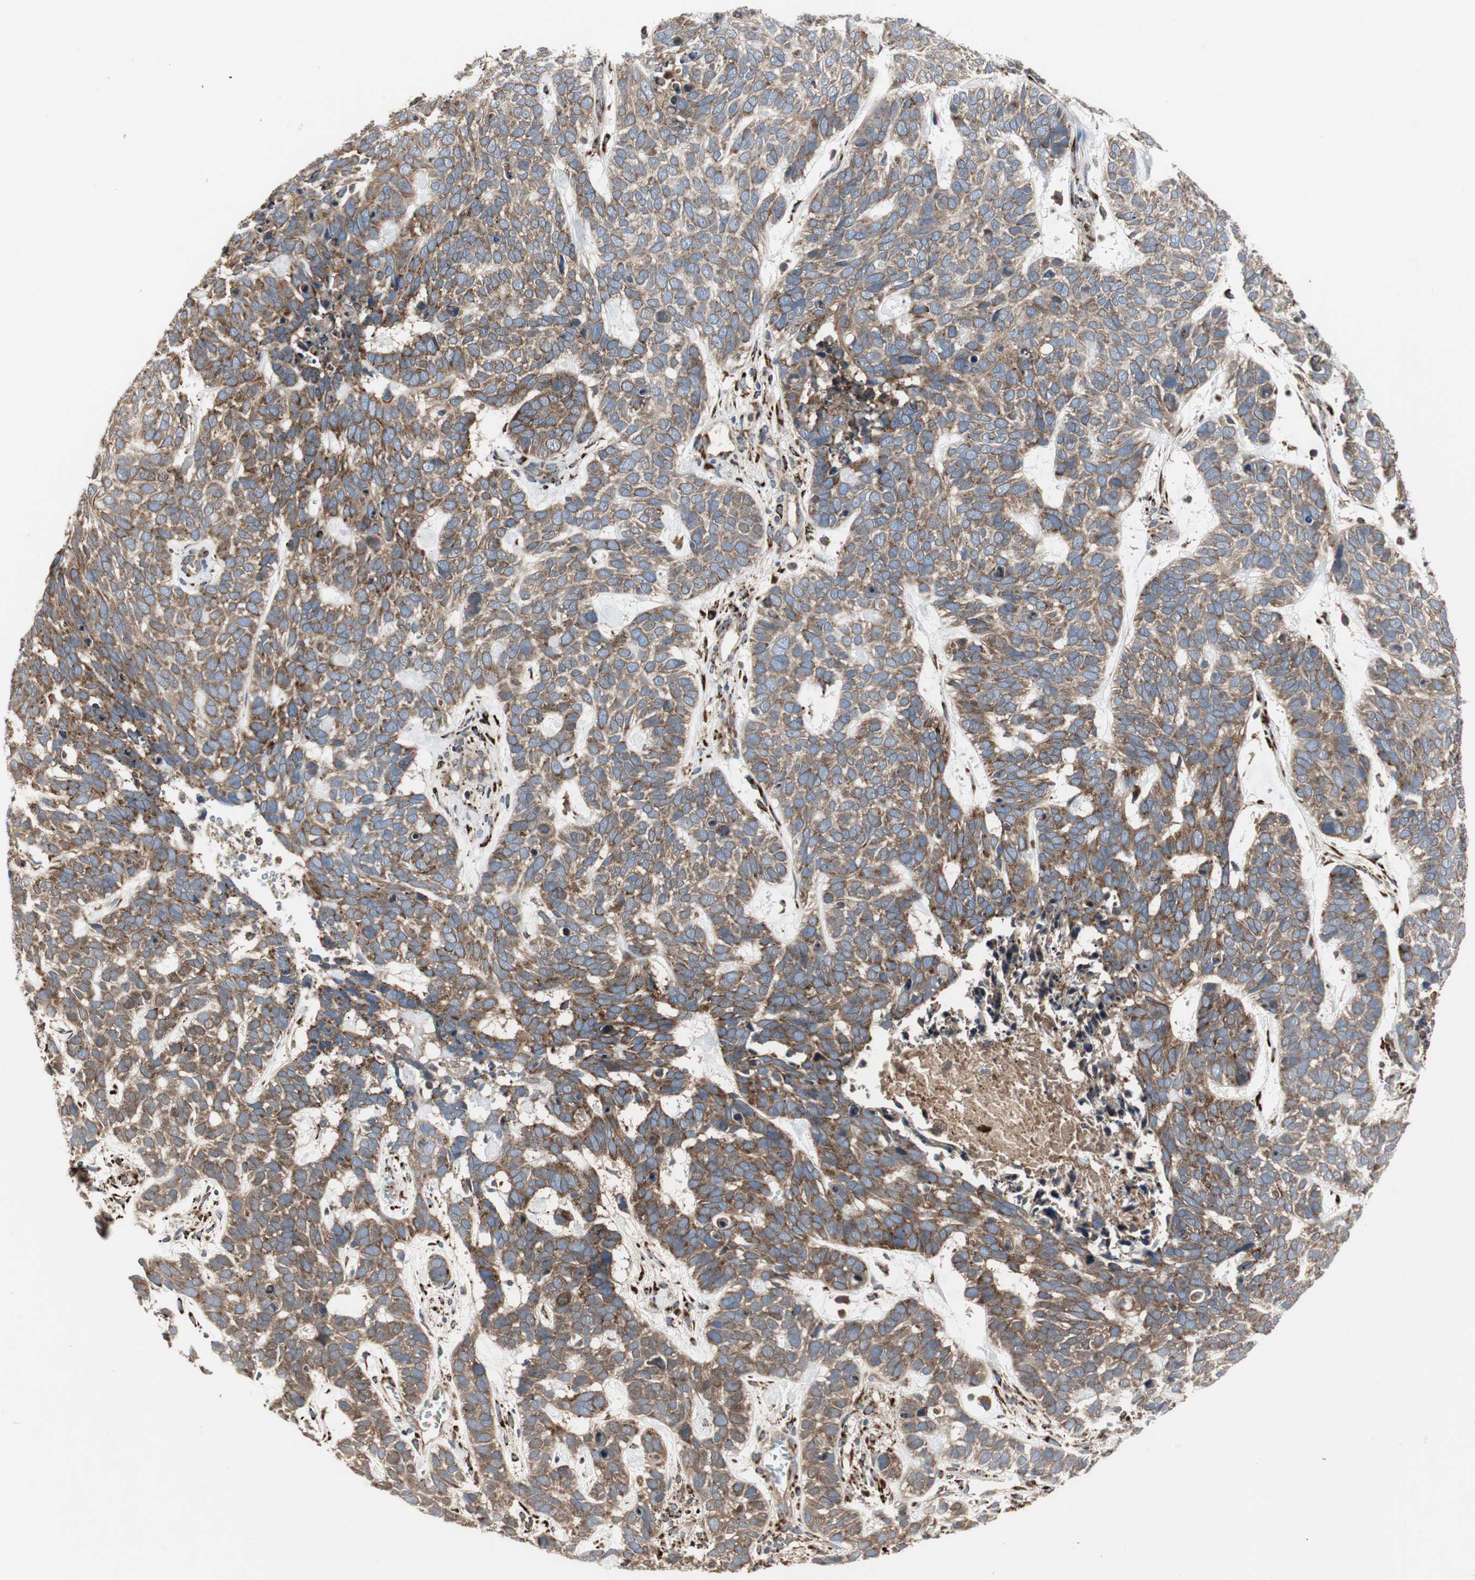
{"staining": {"intensity": "moderate", "quantity": ">75%", "location": "cytoplasmic/membranous"}, "tissue": "skin cancer", "cell_type": "Tumor cells", "image_type": "cancer", "snomed": [{"axis": "morphology", "description": "Basal cell carcinoma"}, {"axis": "topography", "description": "Skin"}], "caption": "Immunohistochemistry of basal cell carcinoma (skin) demonstrates medium levels of moderate cytoplasmic/membranous expression in approximately >75% of tumor cells. The protein is stained brown, and the nuclei are stained in blue (DAB (3,3'-diaminobenzidine) IHC with brightfield microscopy, high magnification).", "gene": "H6PD", "patient": {"sex": "male", "age": 87}}